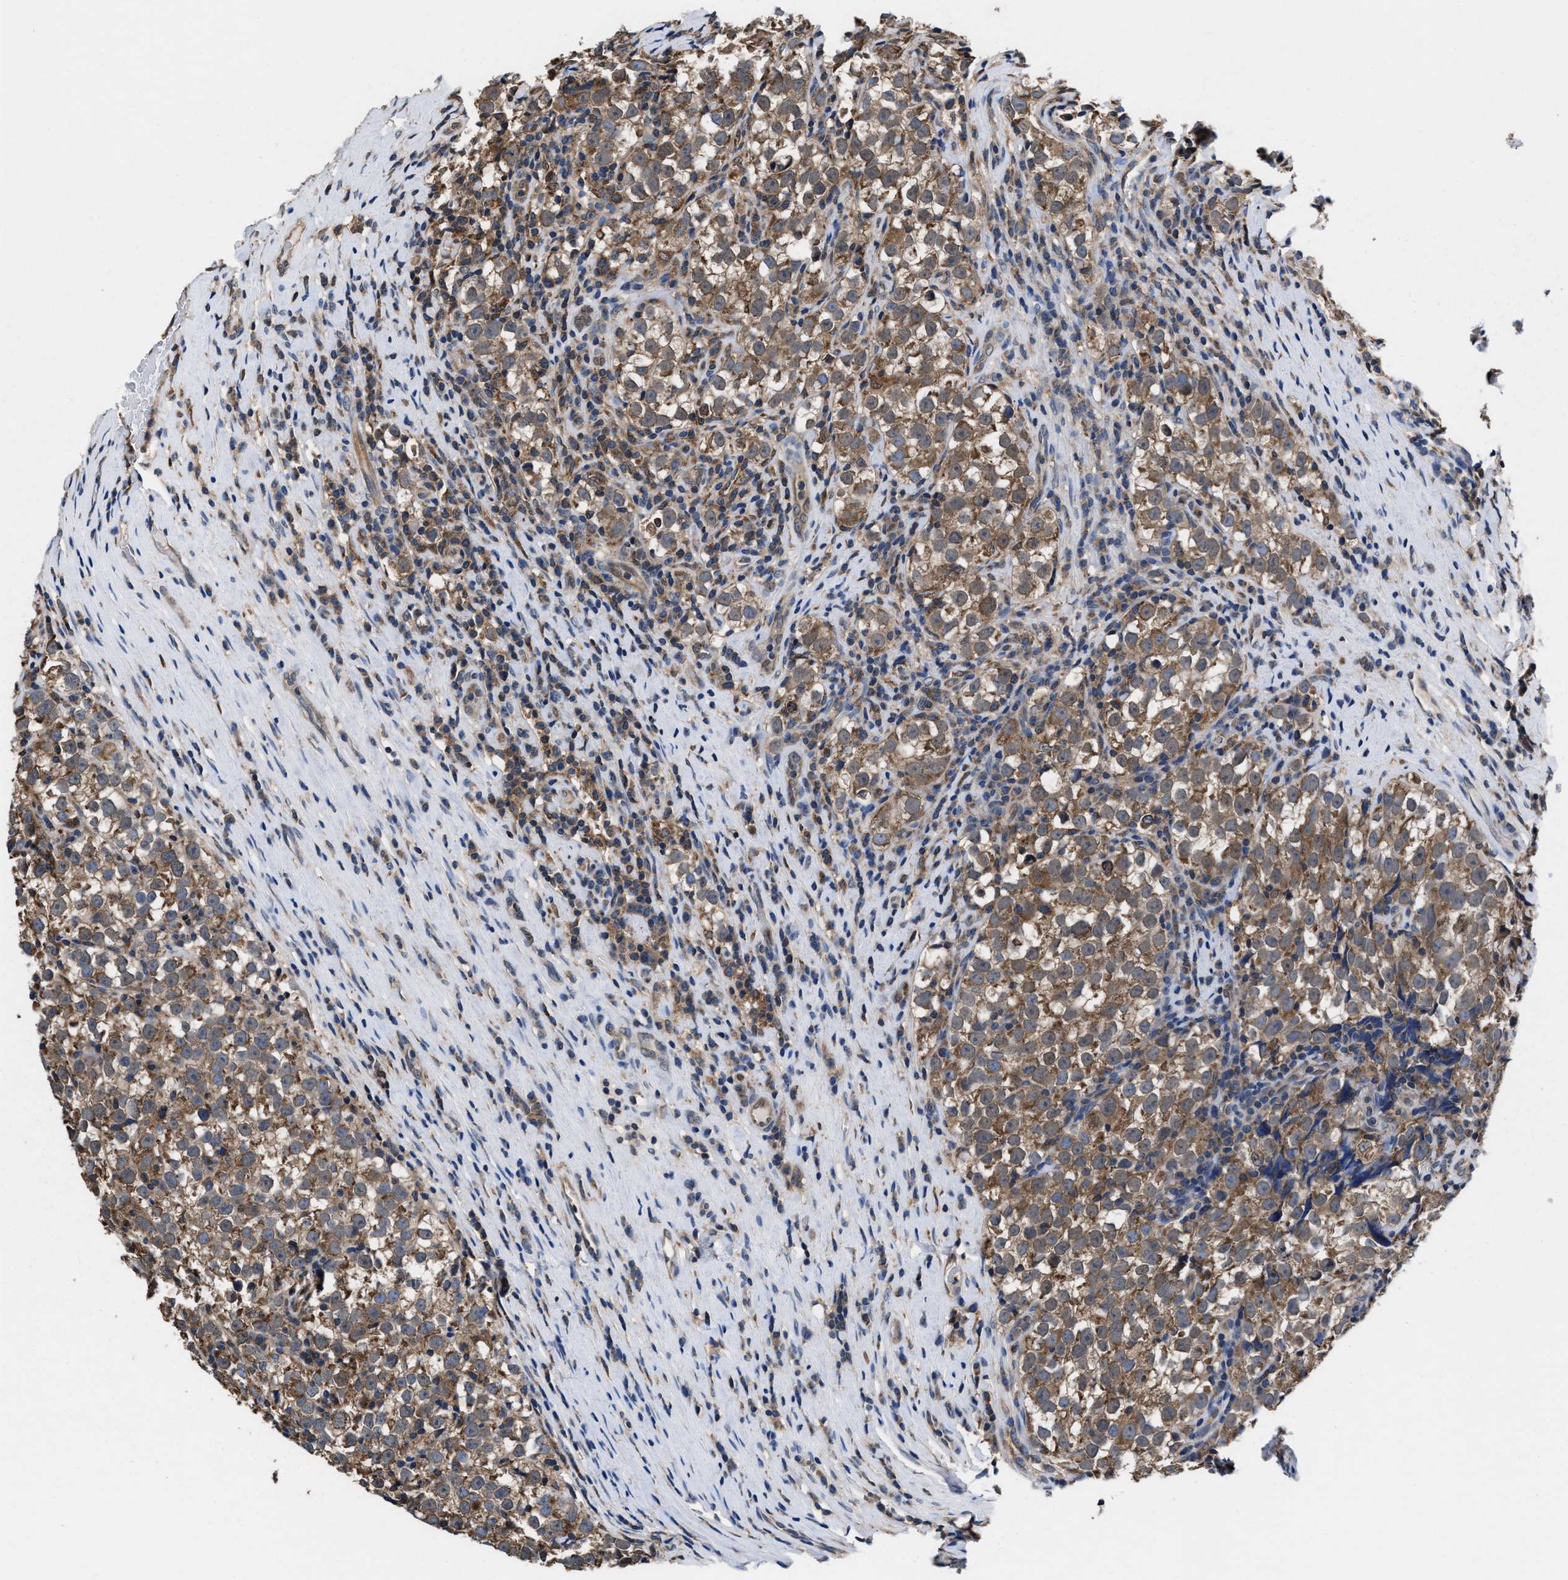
{"staining": {"intensity": "moderate", "quantity": ">75%", "location": "cytoplasmic/membranous"}, "tissue": "testis cancer", "cell_type": "Tumor cells", "image_type": "cancer", "snomed": [{"axis": "morphology", "description": "Normal tissue, NOS"}, {"axis": "morphology", "description": "Seminoma, NOS"}, {"axis": "topography", "description": "Testis"}], "caption": "Human testis cancer stained with a brown dye reveals moderate cytoplasmic/membranous positive expression in approximately >75% of tumor cells.", "gene": "ACLY", "patient": {"sex": "male", "age": 43}}